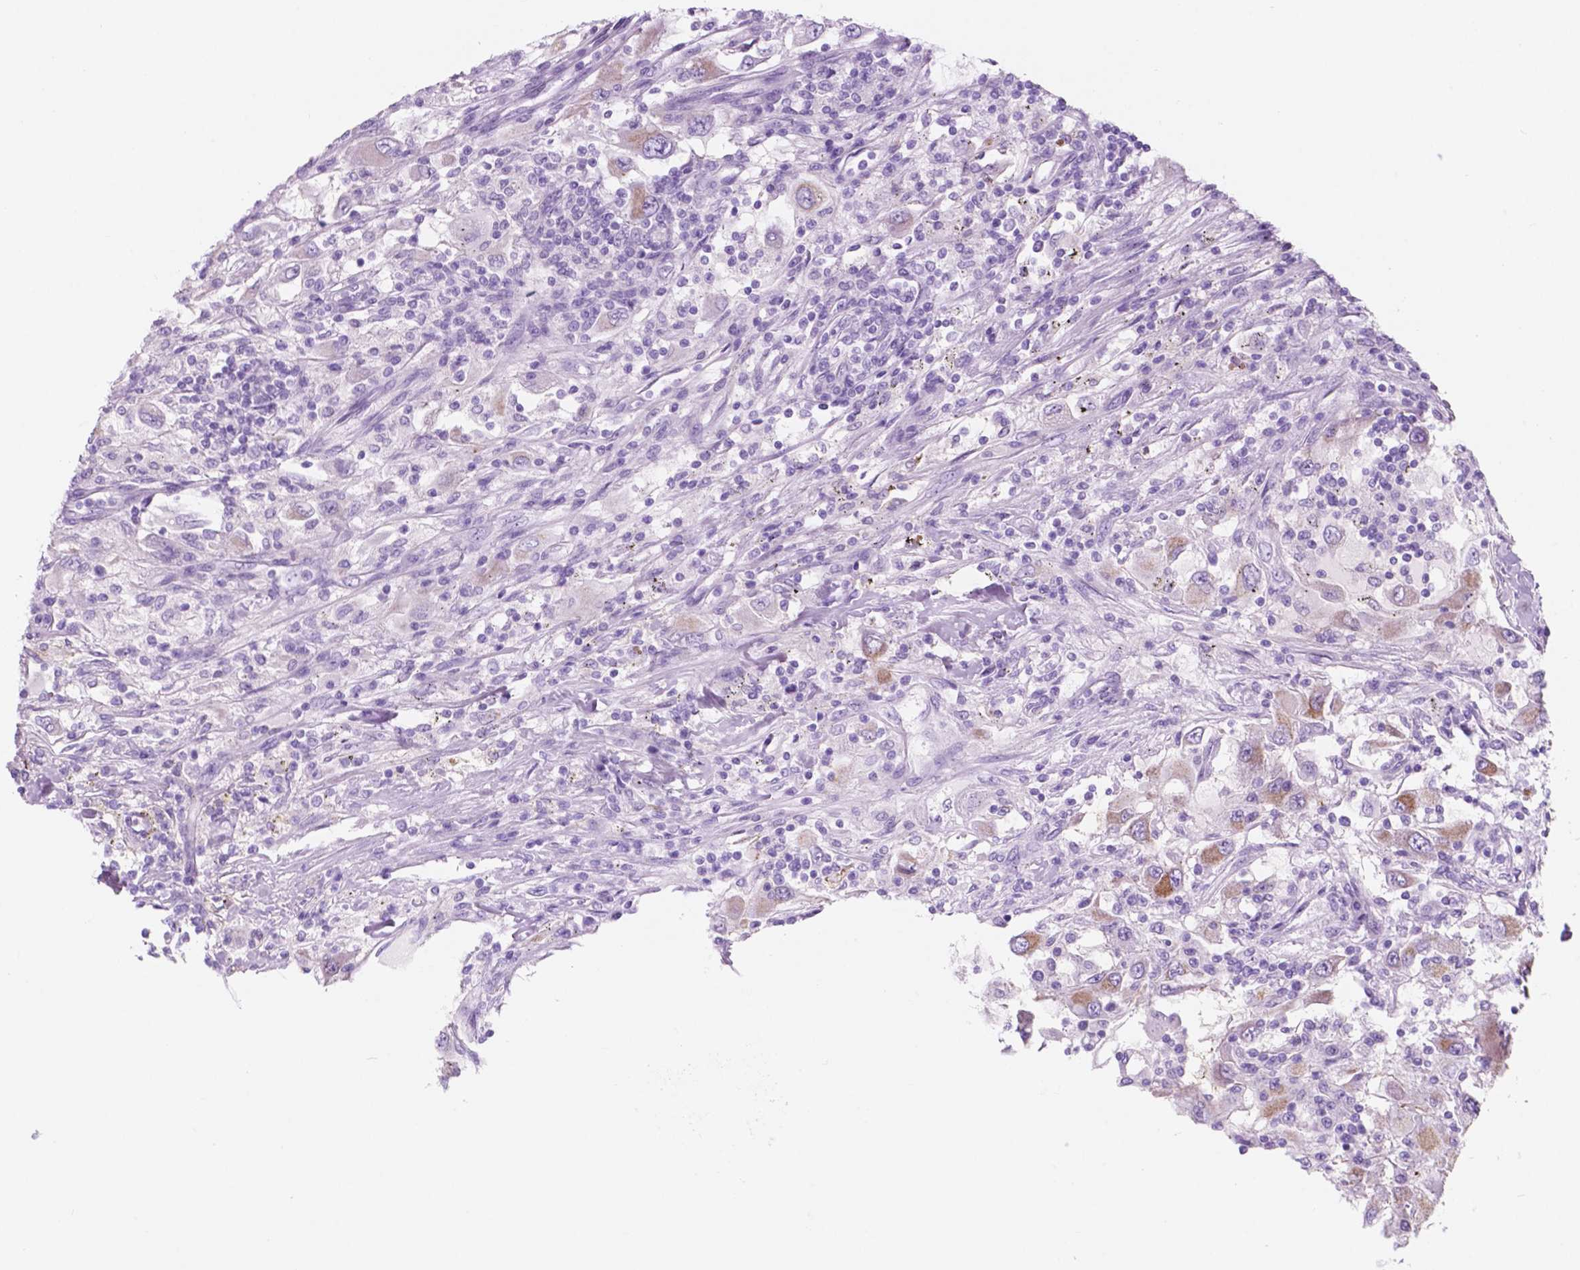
{"staining": {"intensity": "moderate", "quantity": "<25%", "location": "cytoplasmic/membranous"}, "tissue": "renal cancer", "cell_type": "Tumor cells", "image_type": "cancer", "snomed": [{"axis": "morphology", "description": "Adenocarcinoma, NOS"}, {"axis": "topography", "description": "Kidney"}], "caption": "An IHC micrograph of neoplastic tissue is shown. Protein staining in brown labels moderate cytoplasmic/membranous positivity in adenocarcinoma (renal) within tumor cells.", "gene": "CUZD1", "patient": {"sex": "female", "age": 67}}